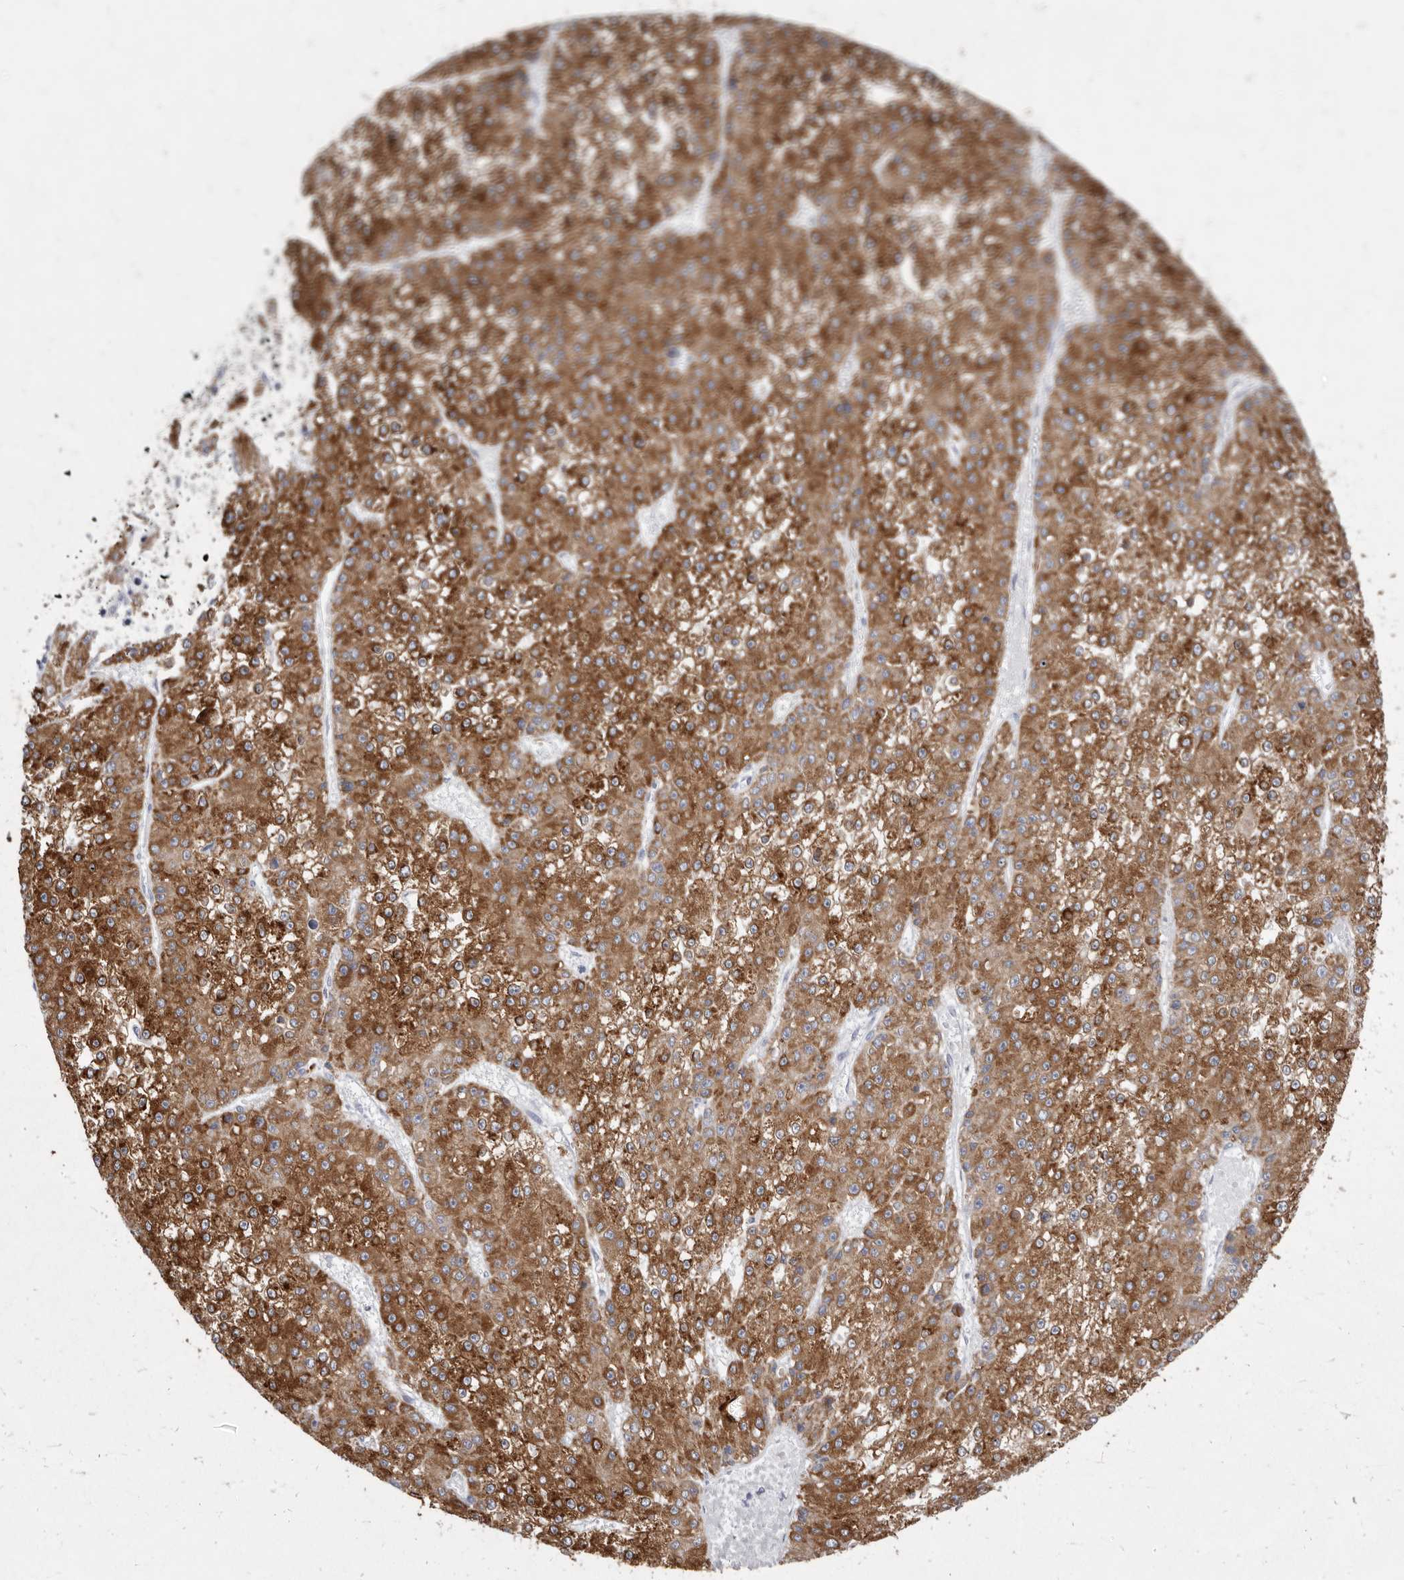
{"staining": {"intensity": "moderate", "quantity": ">75%", "location": "cytoplasmic/membranous"}, "tissue": "liver cancer", "cell_type": "Tumor cells", "image_type": "cancer", "snomed": [{"axis": "morphology", "description": "Carcinoma, Hepatocellular, NOS"}, {"axis": "topography", "description": "Liver"}], "caption": "The photomicrograph demonstrates immunohistochemical staining of liver cancer. There is moderate cytoplasmic/membranous positivity is seen in about >75% of tumor cells.", "gene": "CYP2E1", "patient": {"sex": "female", "age": 73}}